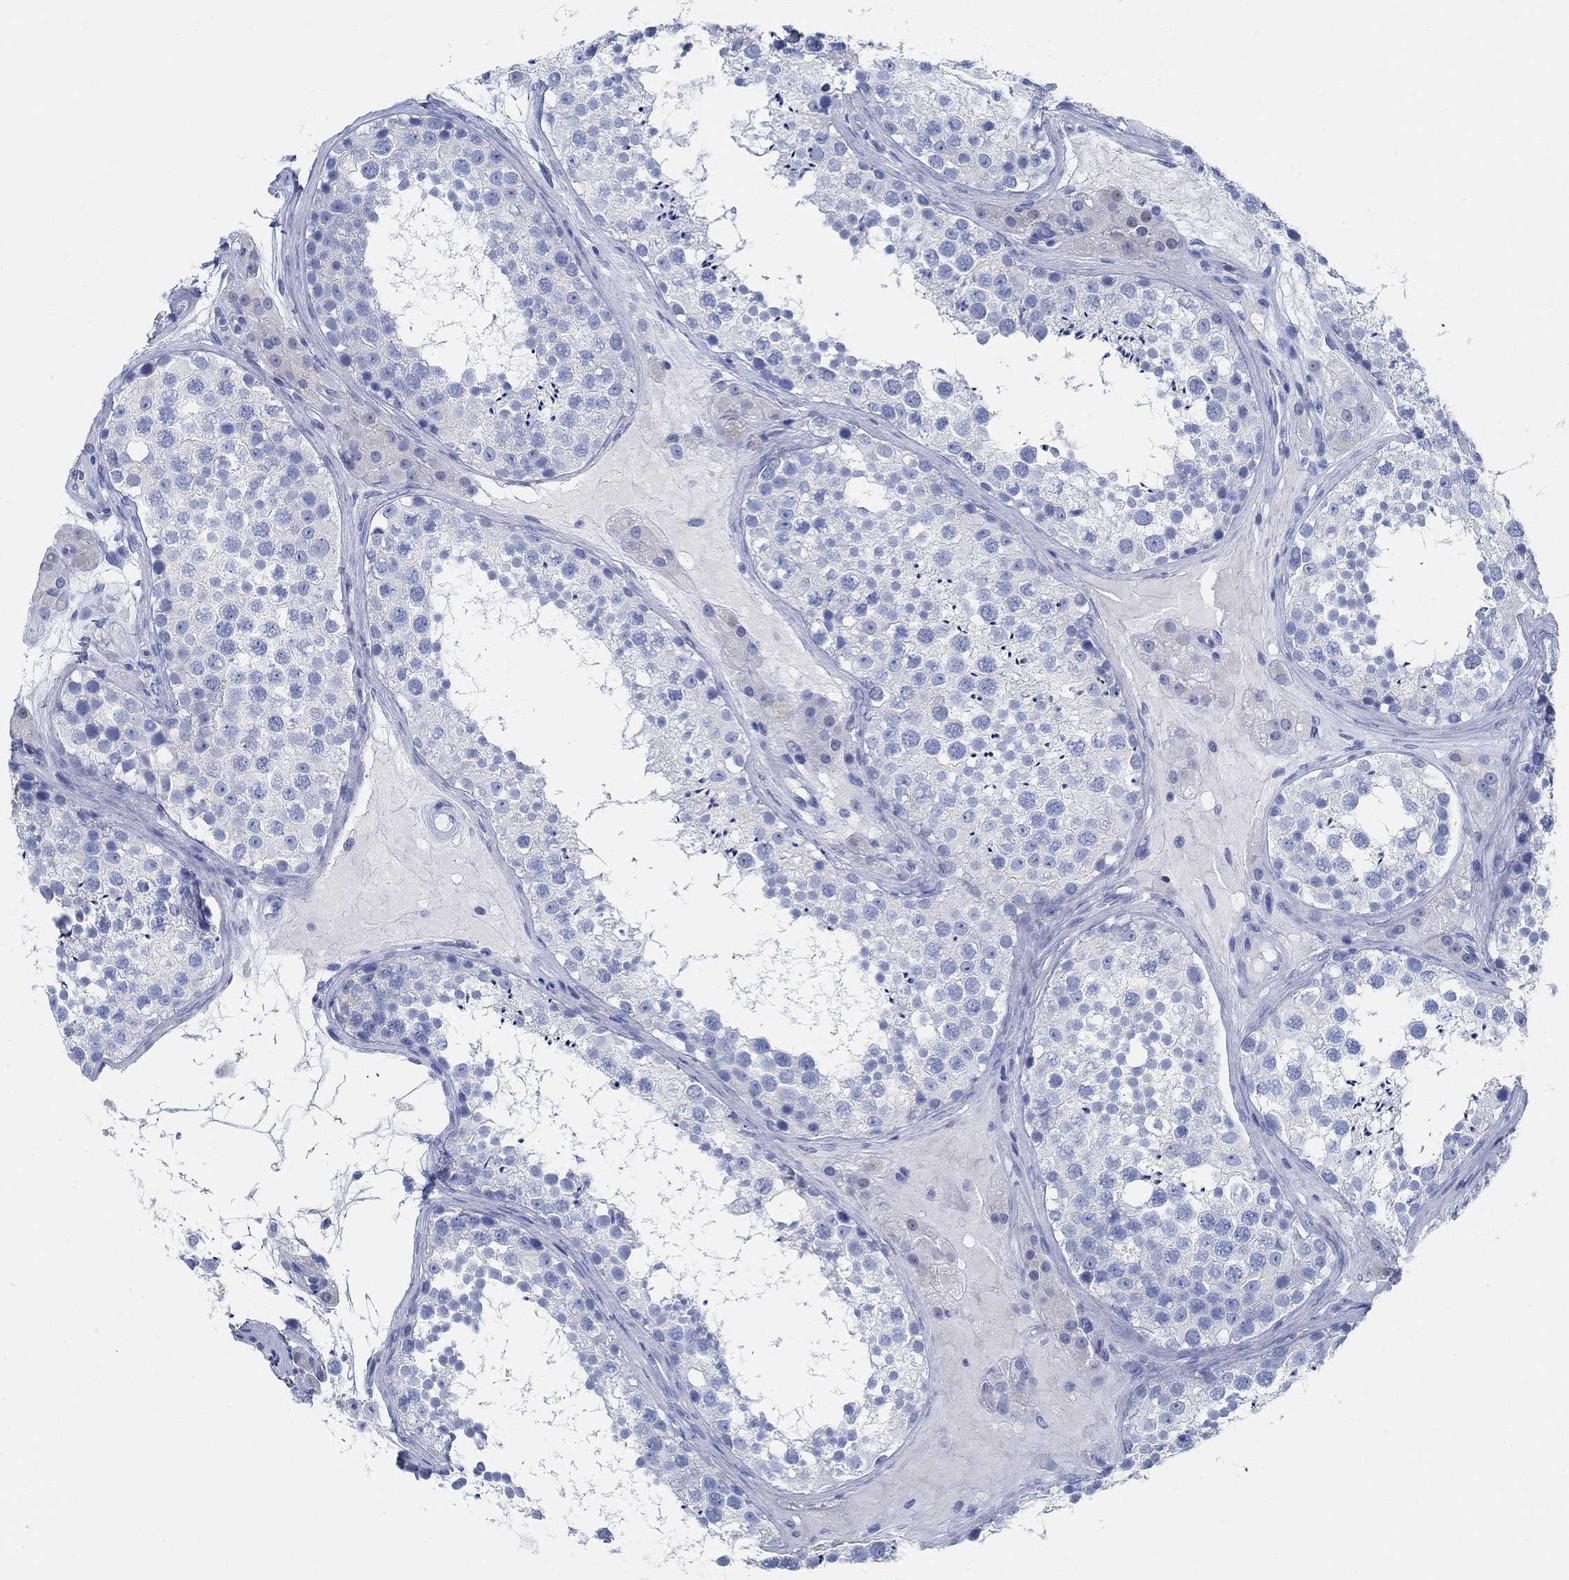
{"staining": {"intensity": "negative", "quantity": "none", "location": "none"}, "tissue": "testis", "cell_type": "Cells in seminiferous ducts", "image_type": "normal", "snomed": [{"axis": "morphology", "description": "Normal tissue, NOS"}, {"axis": "topography", "description": "Testis"}], "caption": "High power microscopy micrograph of an immunohistochemistry (IHC) photomicrograph of unremarkable testis, revealing no significant positivity in cells in seminiferous ducts.", "gene": "SLC45A1", "patient": {"sex": "male", "age": 41}}